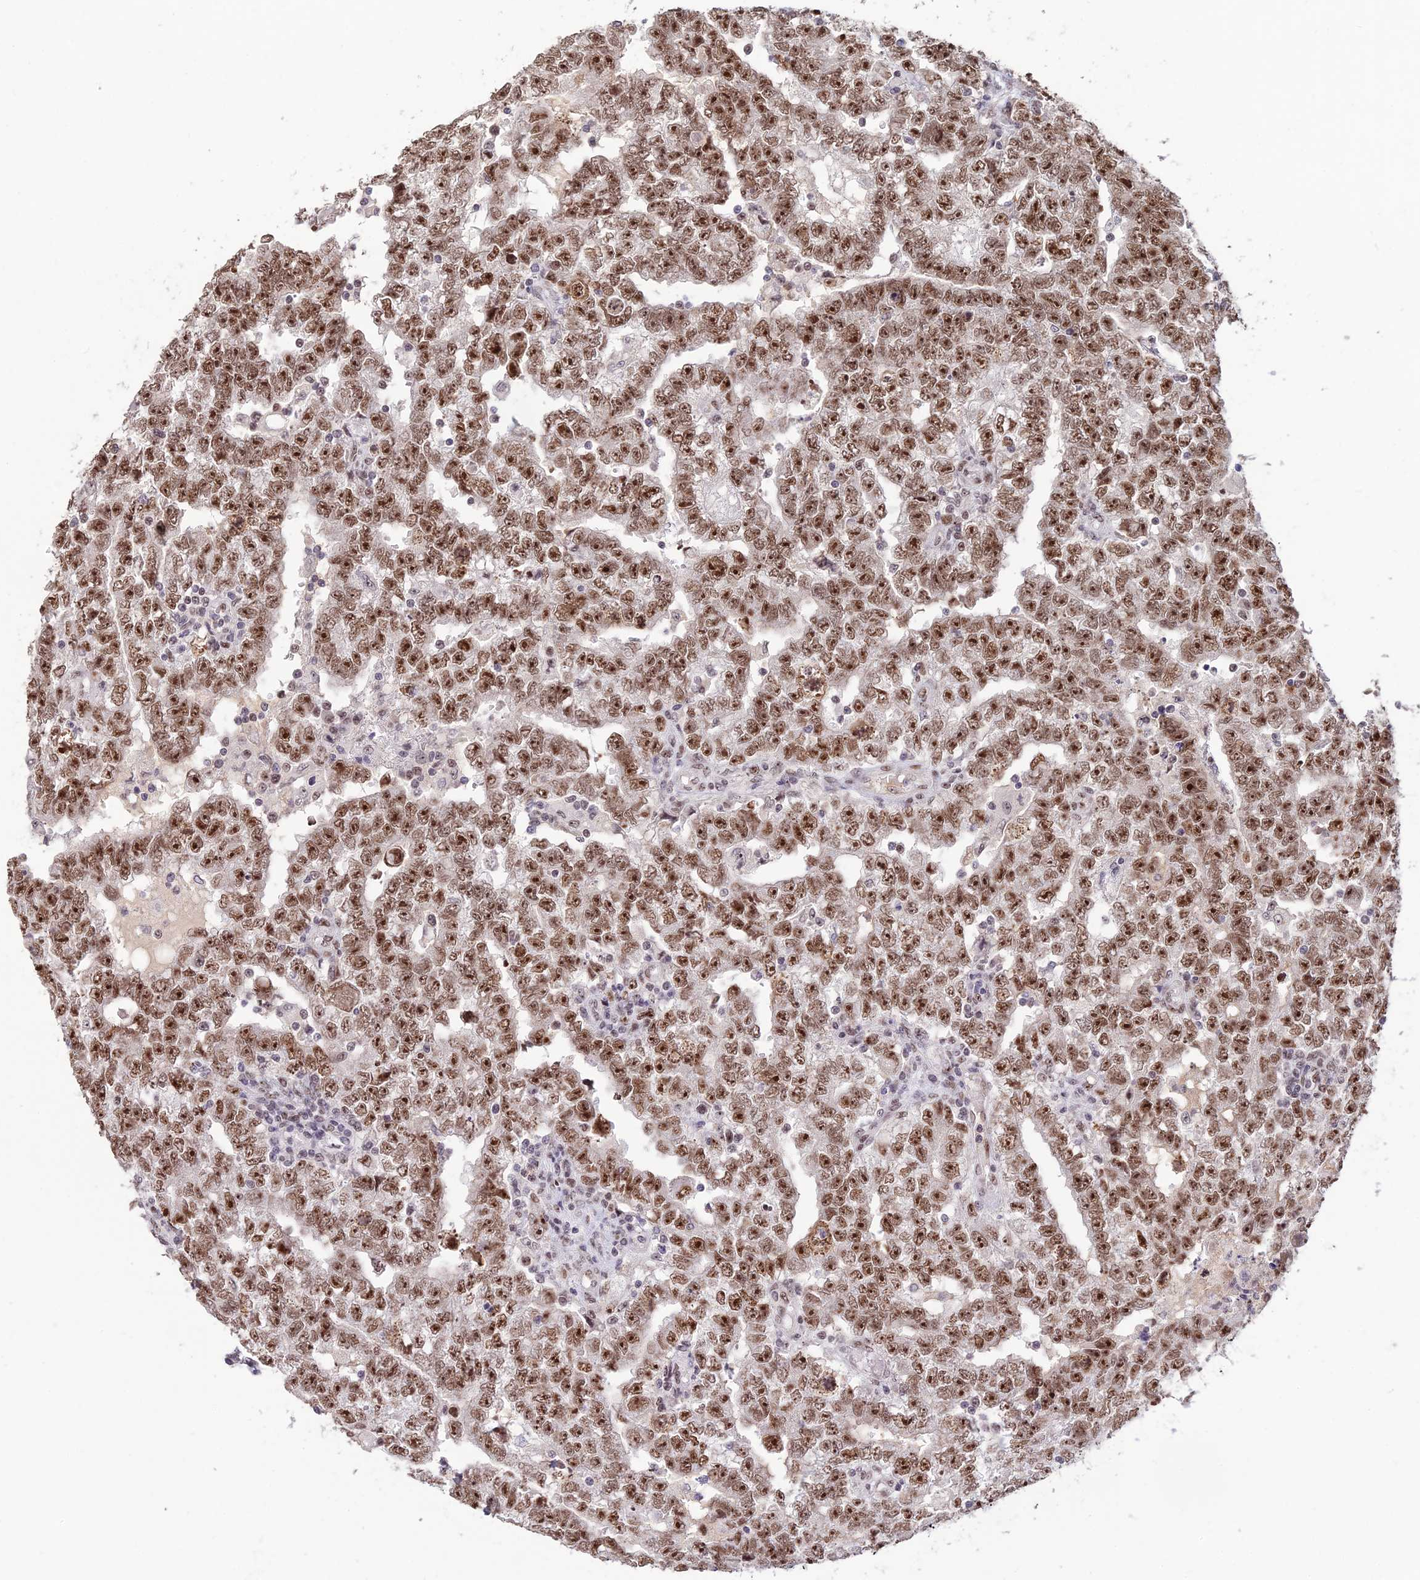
{"staining": {"intensity": "strong", "quantity": ">75%", "location": "nuclear"}, "tissue": "testis cancer", "cell_type": "Tumor cells", "image_type": "cancer", "snomed": [{"axis": "morphology", "description": "Carcinoma, Embryonal, NOS"}, {"axis": "topography", "description": "Testis"}], "caption": "Tumor cells exhibit high levels of strong nuclear positivity in about >75% of cells in human testis embryonal carcinoma.", "gene": "POLR1G", "patient": {"sex": "male", "age": 25}}